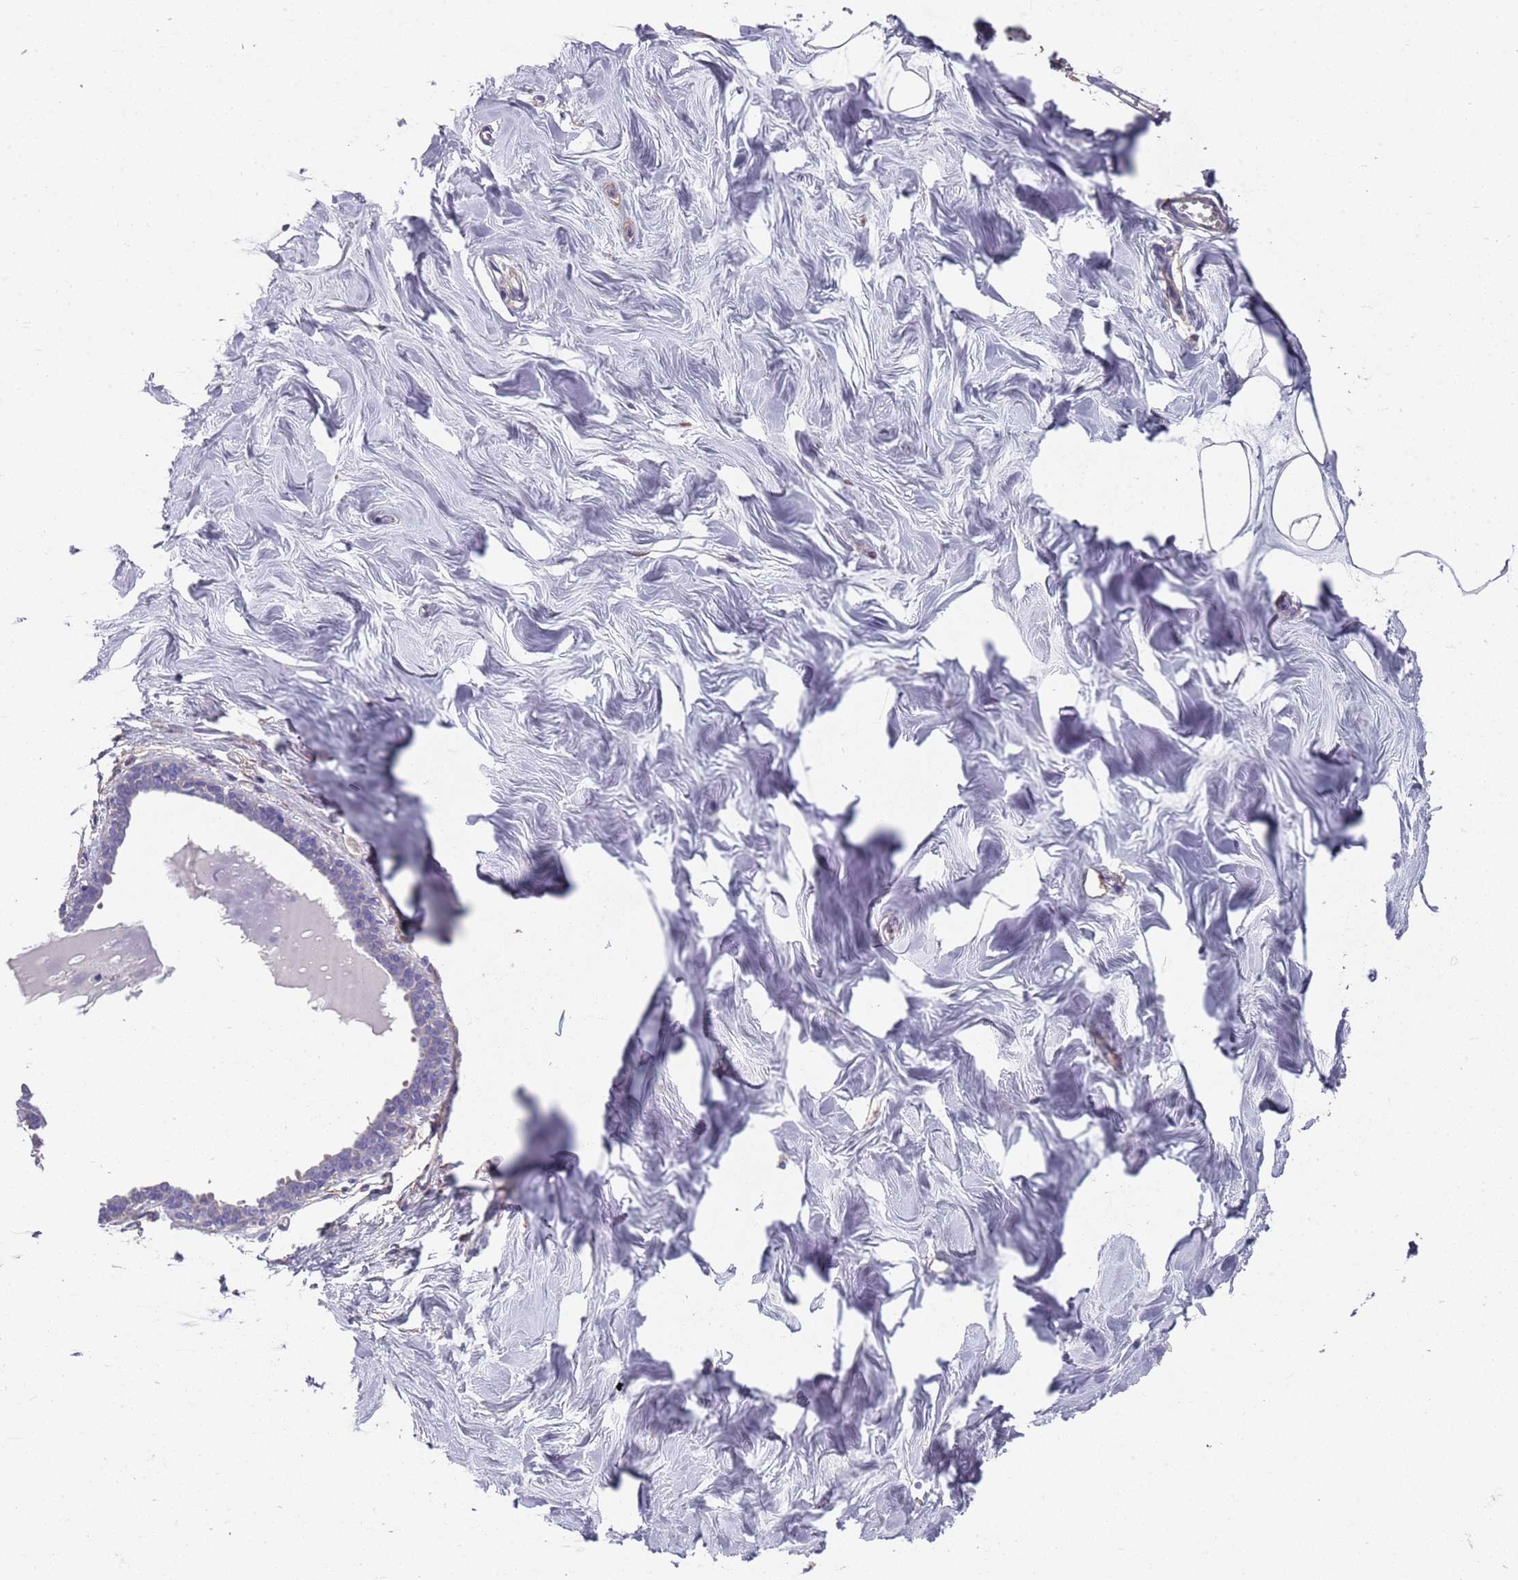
{"staining": {"intensity": "negative", "quantity": "none", "location": "none"}, "tissue": "breast", "cell_type": "Adipocytes", "image_type": "normal", "snomed": [{"axis": "morphology", "description": "Normal tissue, NOS"}, {"axis": "topography", "description": "Breast"}], "caption": "IHC of normal breast reveals no staining in adipocytes. Brightfield microscopy of IHC stained with DAB (brown) and hematoxylin (blue), captured at high magnification.", "gene": "ANK2", "patient": {"sex": "female", "age": 27}}